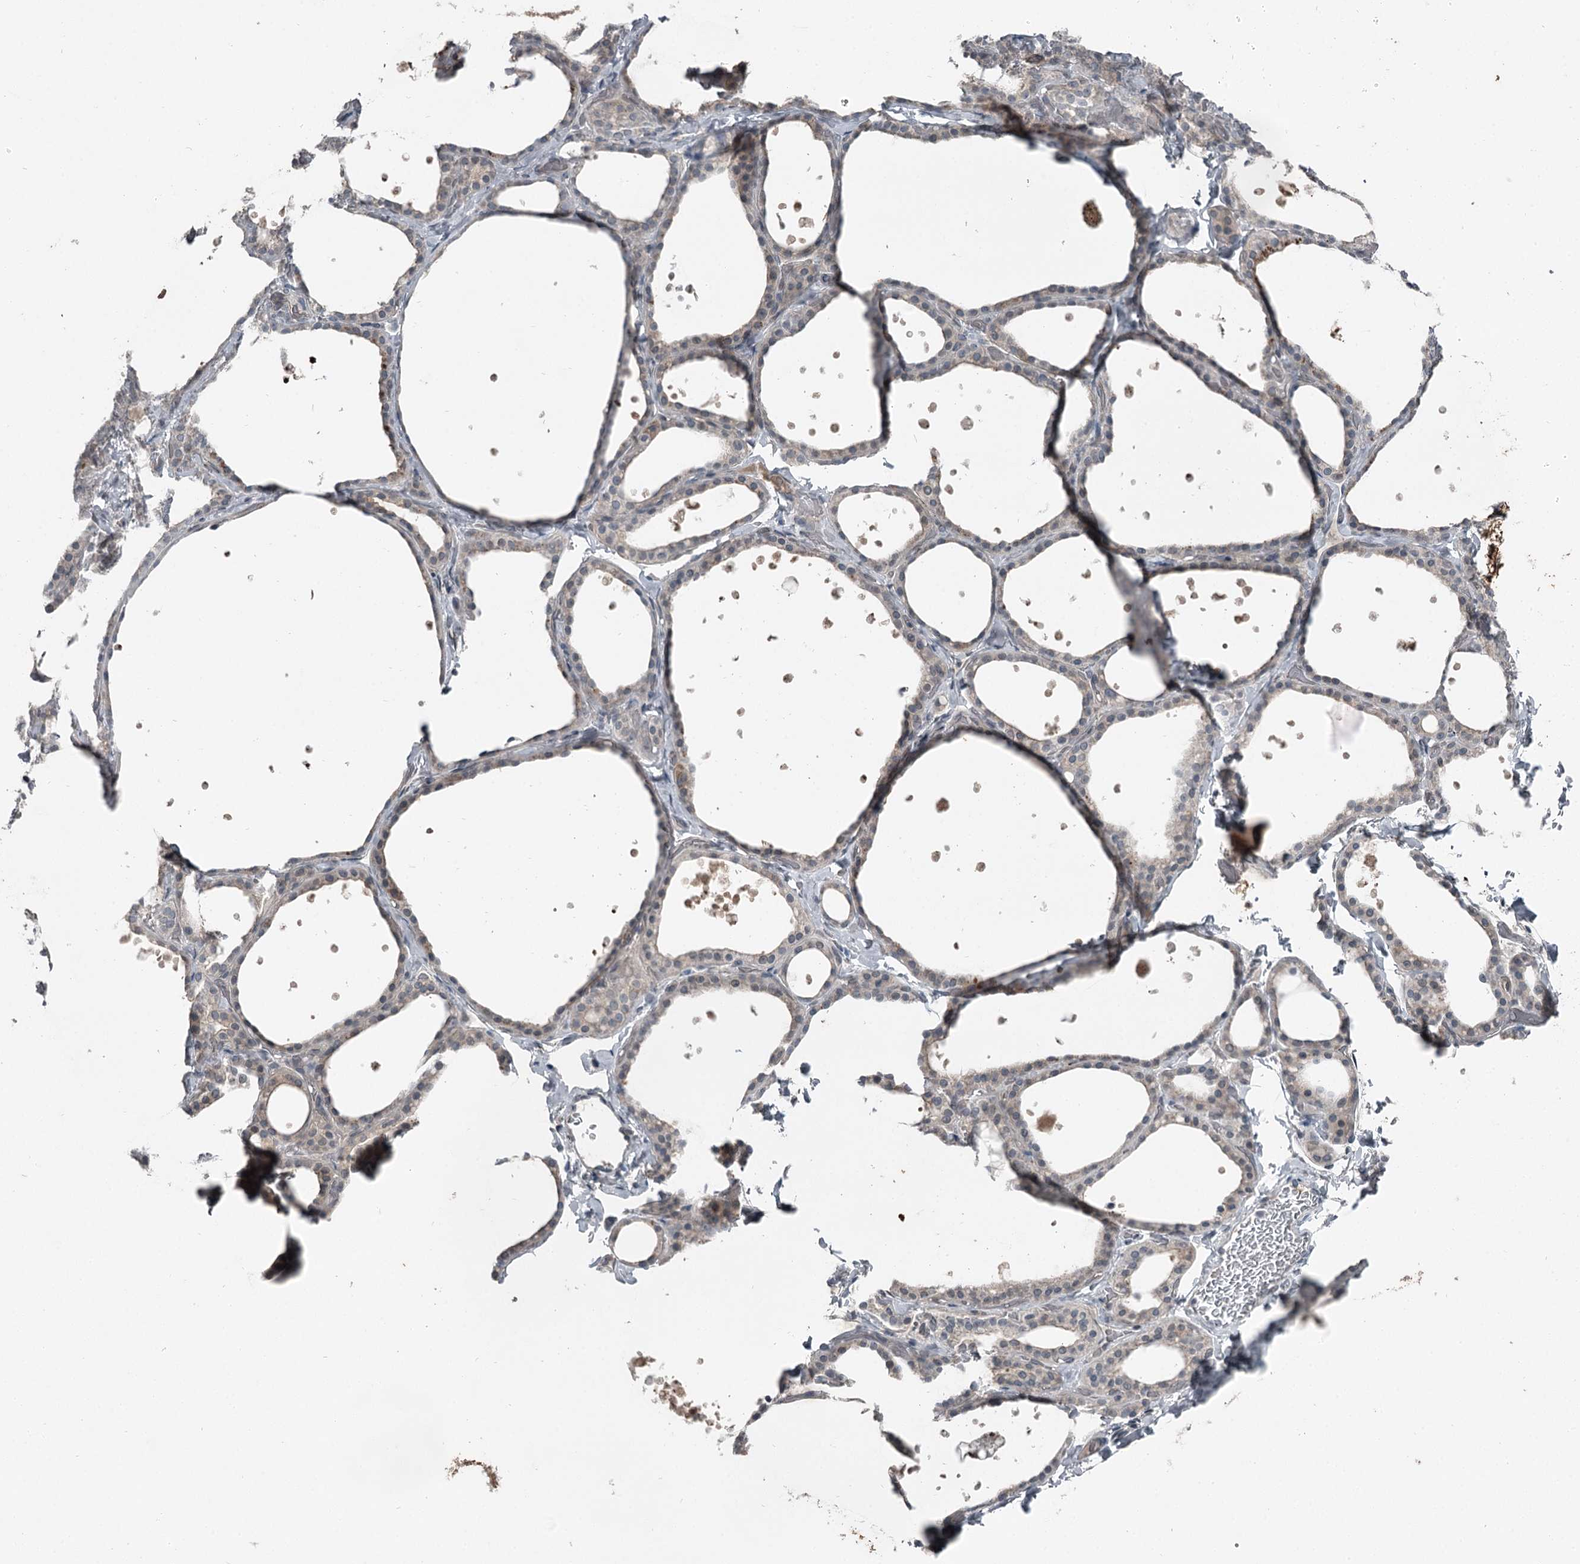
{"staining": {"intensity": "negative", "quantity": "none", "location": "none"}, "tissue": "thyroid gland", "cell_type": "Glandular cells", "image_type": "normal", "snomed": [{"axis": "morphology", "description": "Normal tissue, NOS"}, {"axis": "topography", "description": "Thyroid gland"}], "caption": "Thyroid gland was stained to show a protein in brown. There is no significant positivity in glandular cells. (DAB IHC visualized using brightfield microscopy, high magnification).", "gene": "SLC39A8", "patient": {"sex": "female", "age": 44}}